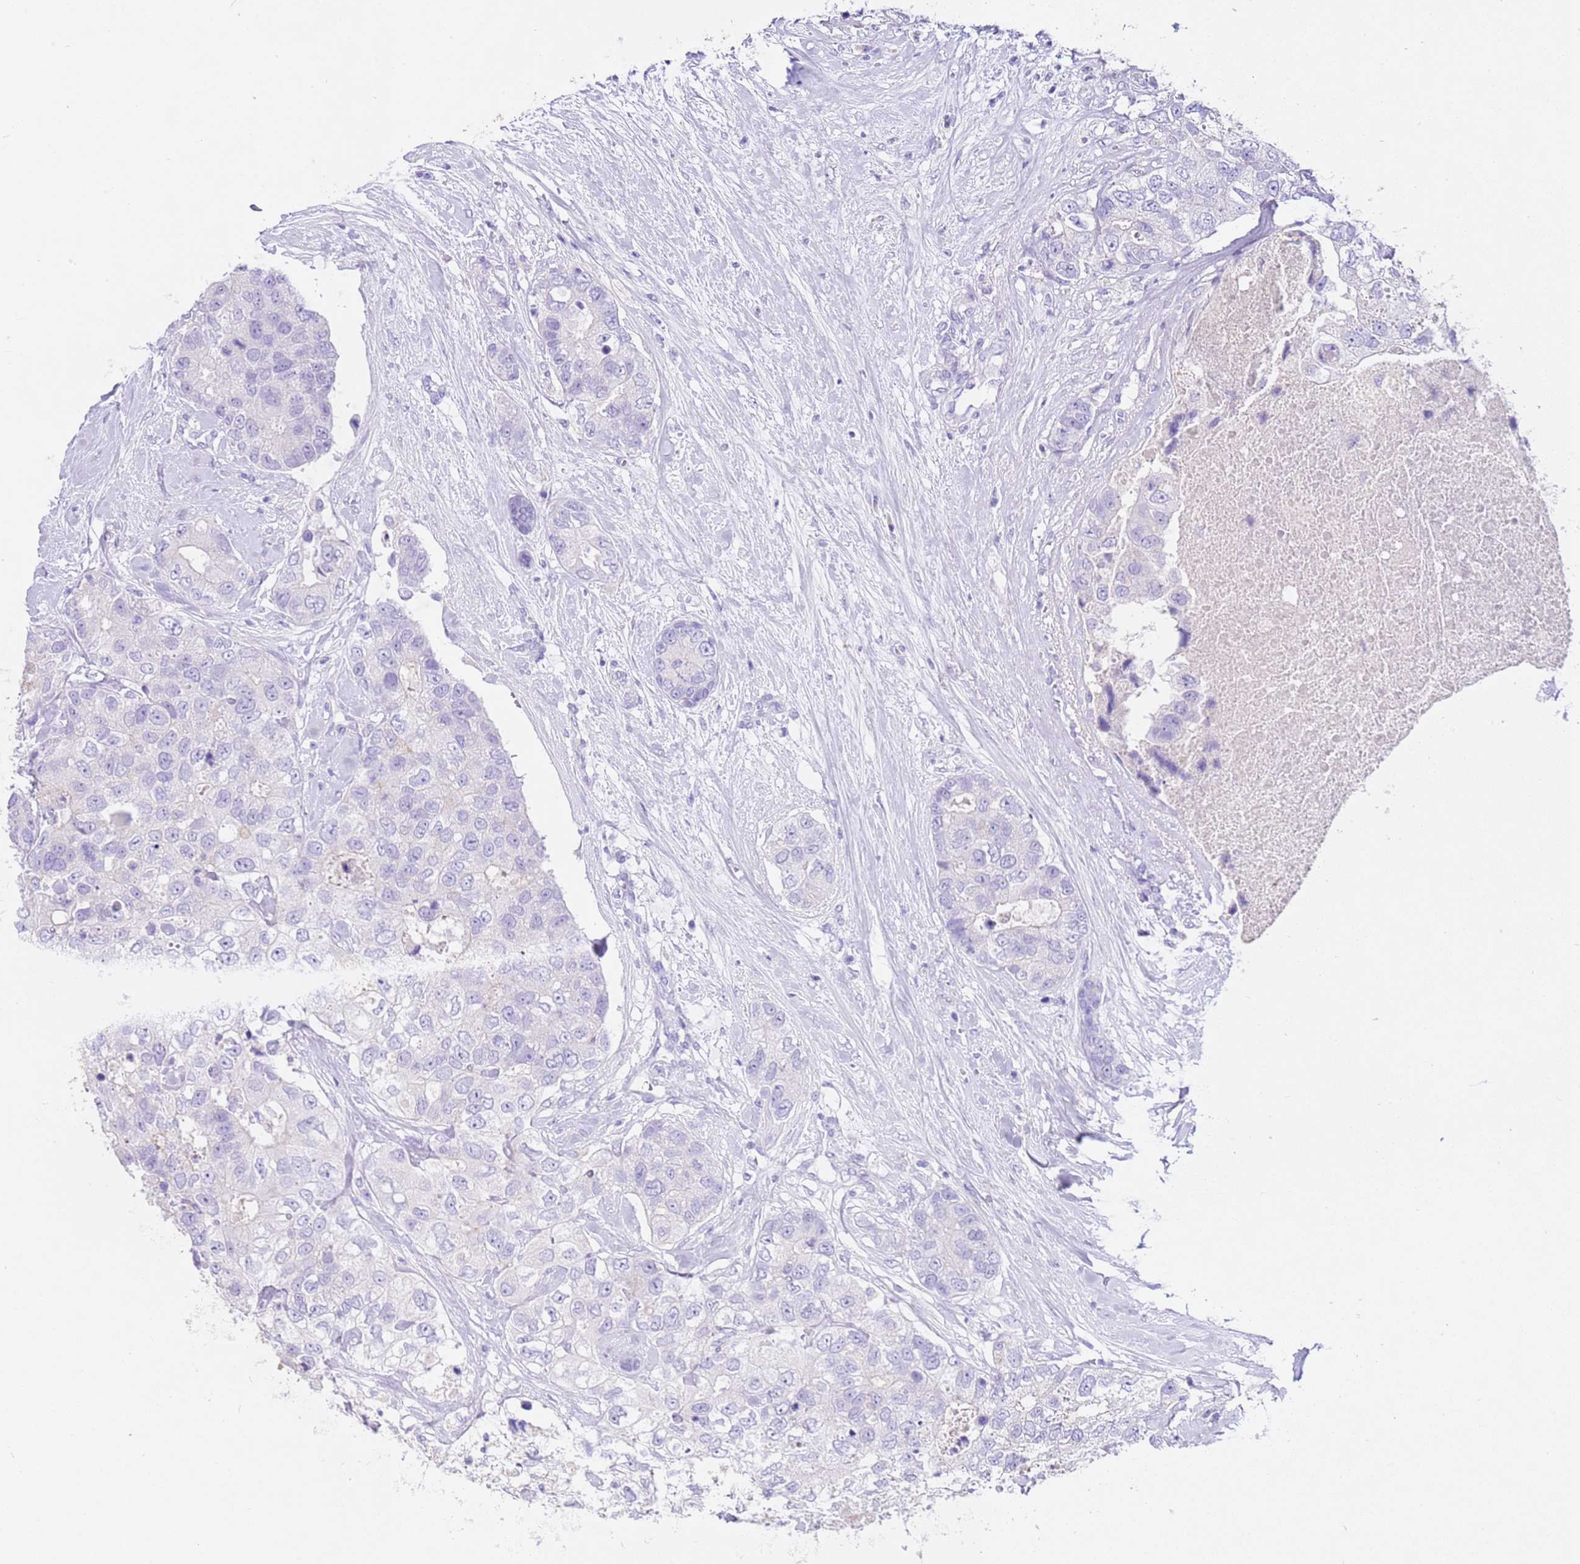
{"staining": {"intensity": "negative", "quantity": "none", "location": "none"}, "tissue": "breast cancer", "cell_type": "Tumor cells", "image_type": "cancer", "snomed": [{"axis": "morphology", "description": "Duct carcinoma"}, {"axis": "topography", "description": "Breast"}], "caption": "This is a histopathology image of immunohistochemistry (IHC) staining of breast cancer (intraductal carcinoma), which shows no expression in tumor cells.", "gene": "CPB1", "patient": {"sex": "female", "age": 62}}